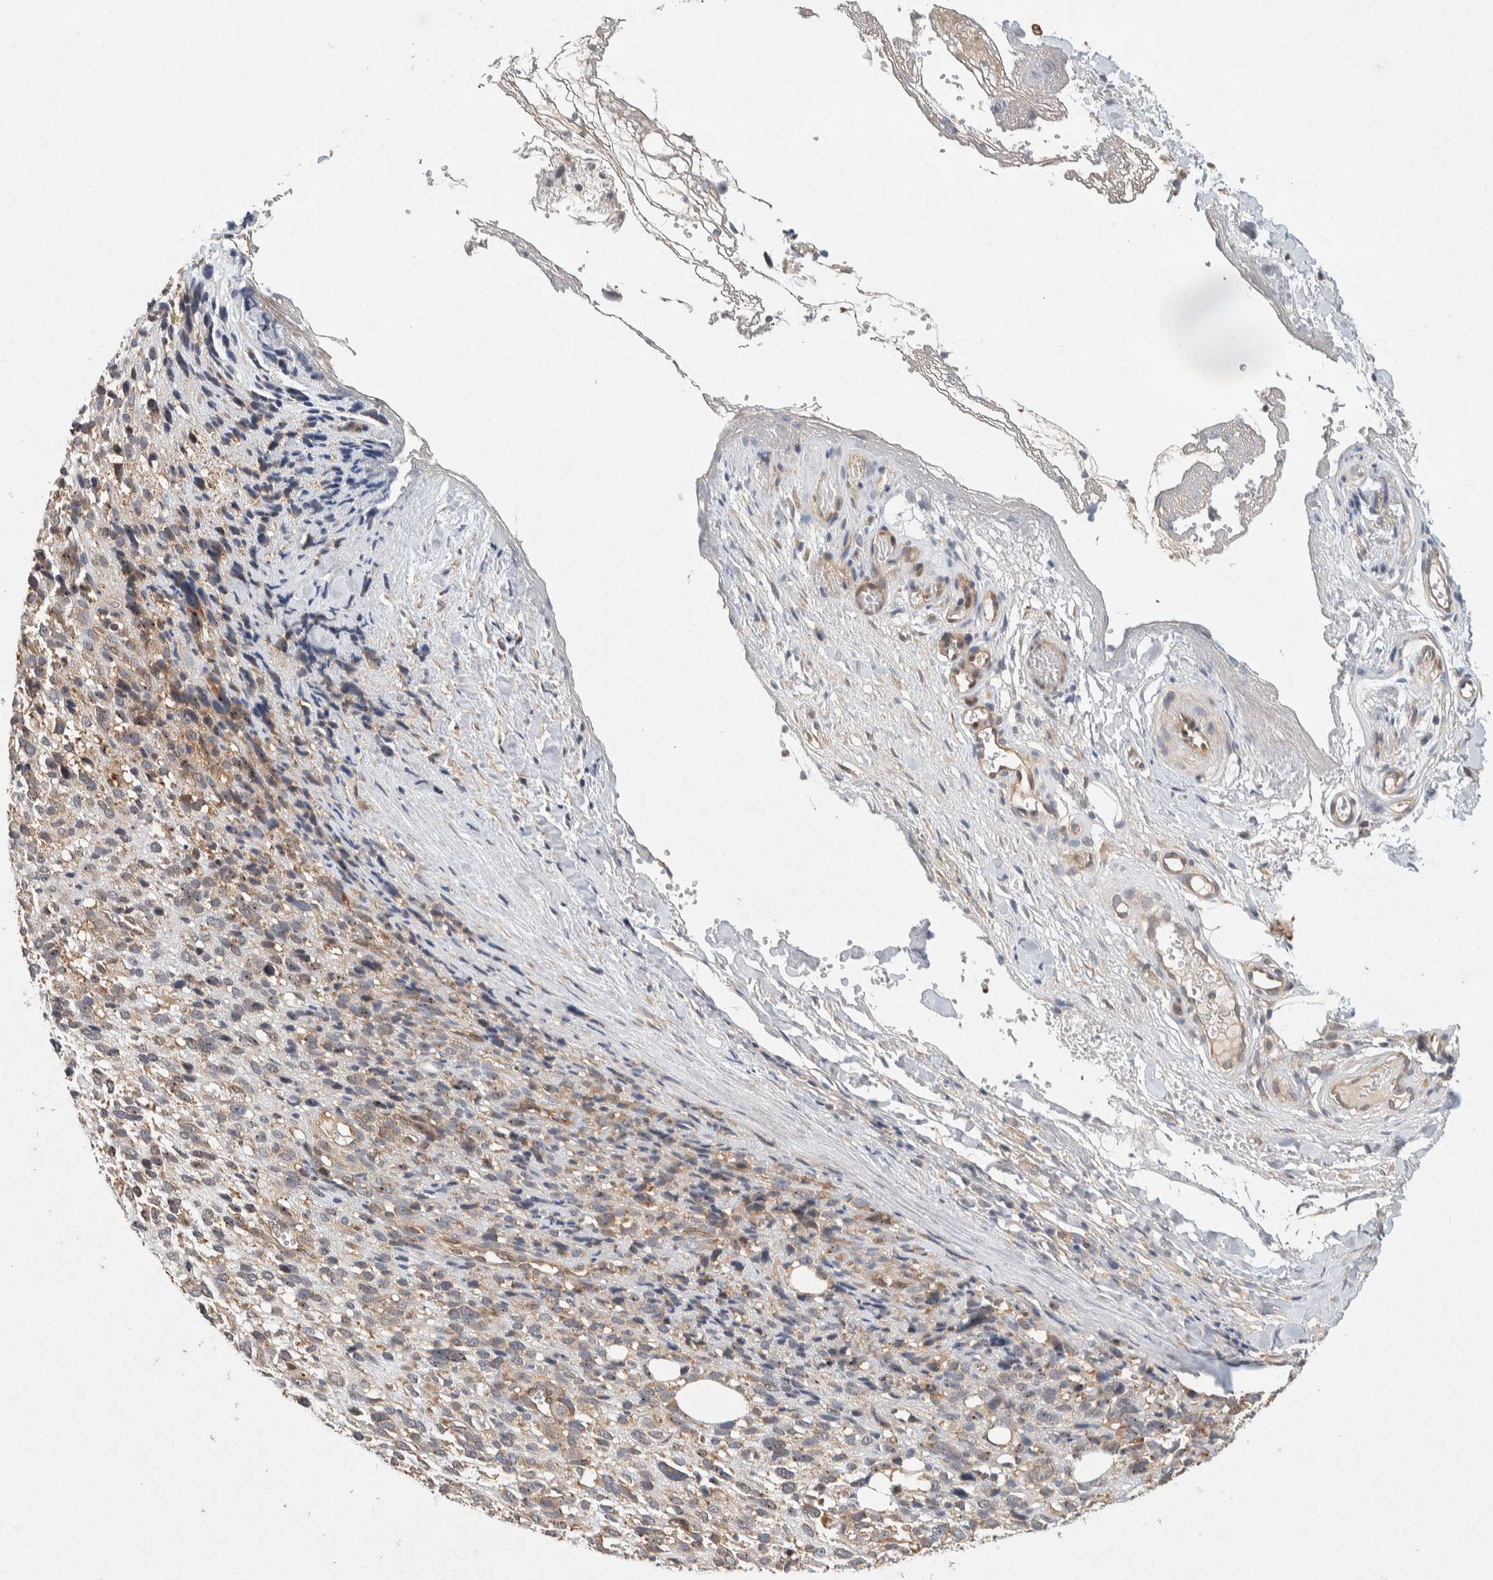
{"staining": {"intensity": "weak", "quantity": "25%-75%", "location": "cytoplasmic/membranous"}, "tissue": "melanoma", "cell_type": "Tumor cells", "image_type": "cancer", "snomed": [{"axis": "morphology", "description": "Malignant melanoma, NOS"}, {"axis": "topography", "description": "Skin"}], "caption": "This is an image of IHC staining of melanoma, which shows weak positivity in the cytoplasmic/membranous of tumor cells.", "gene": "PXK", "patient": {"sex": "female", "age": 55}}